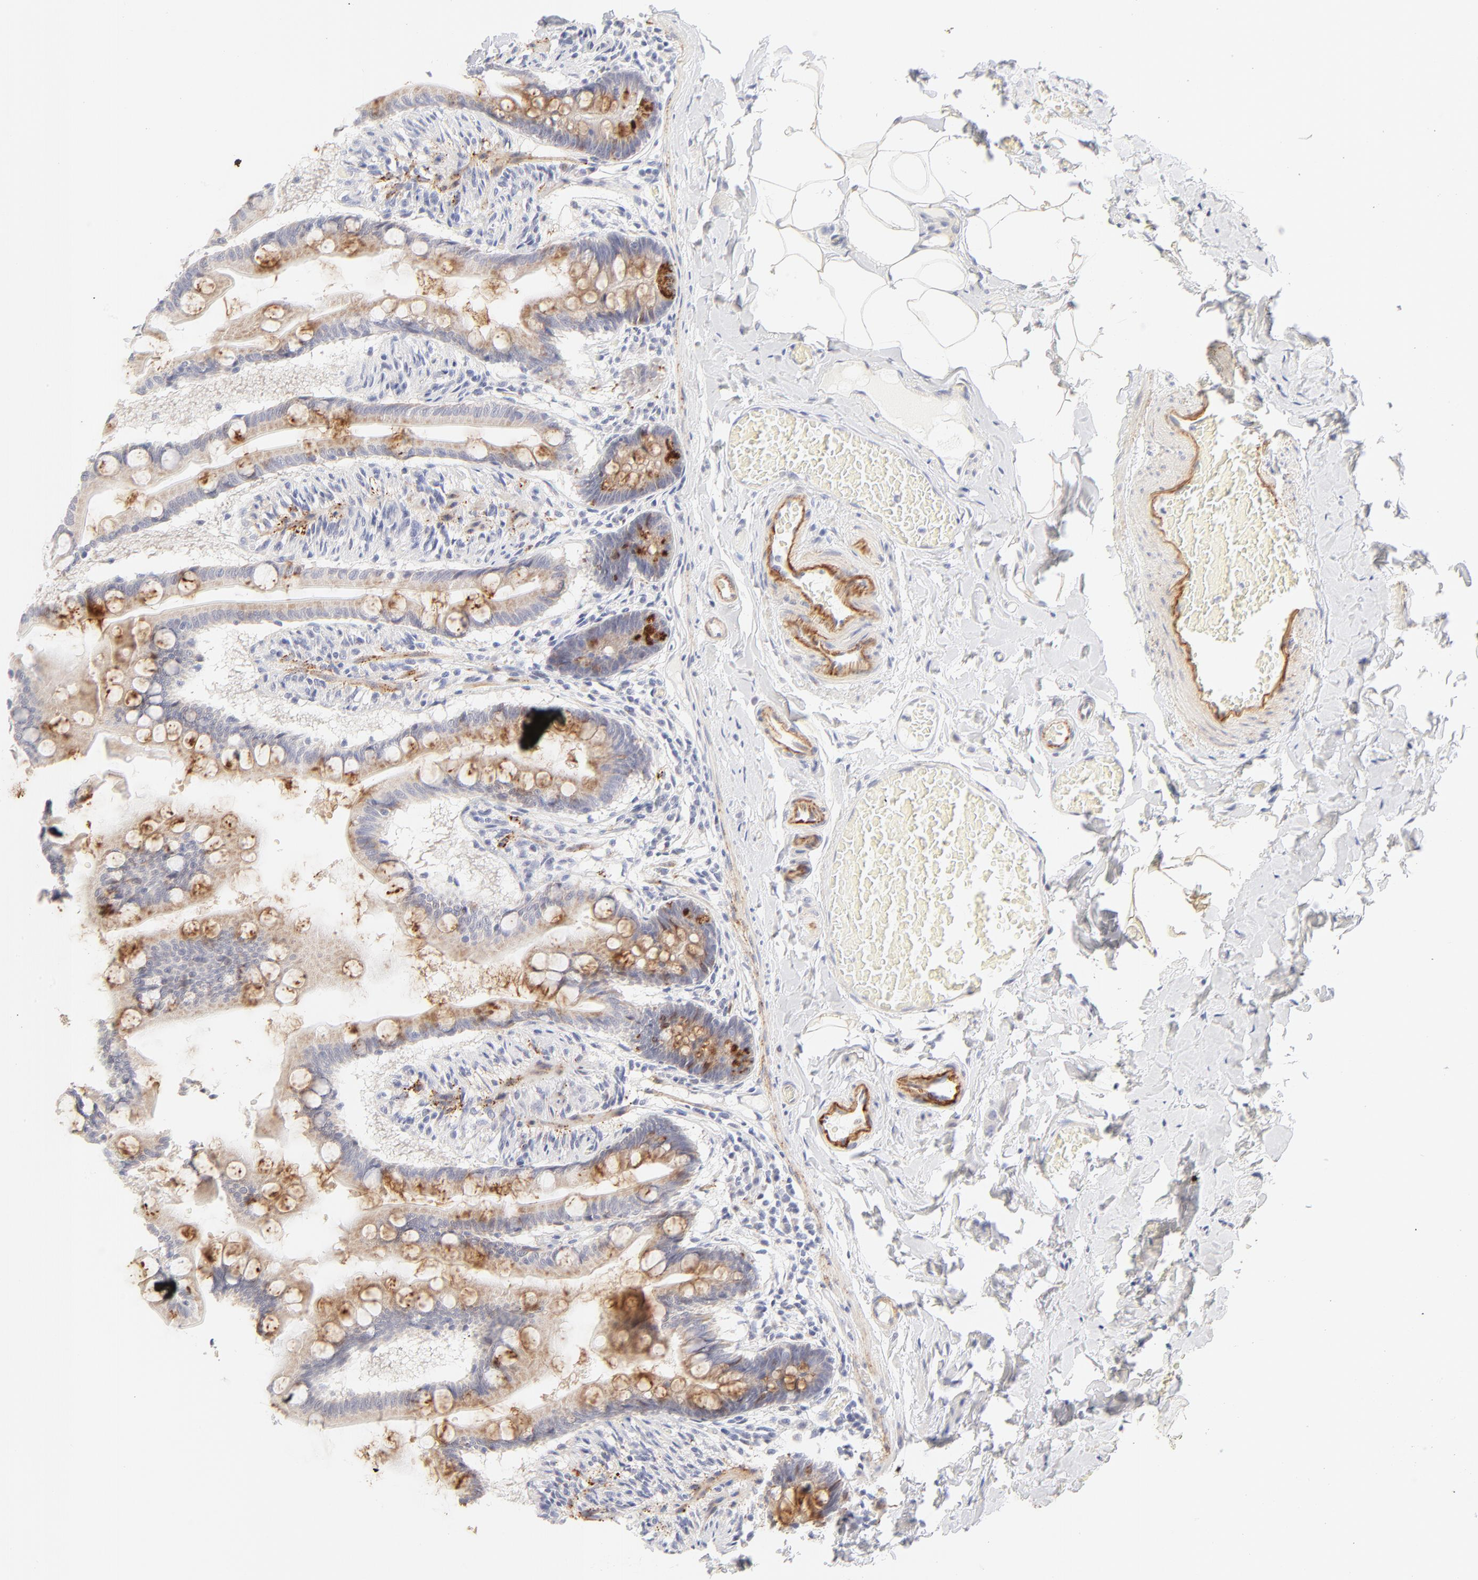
{"staining": {"intensity": "strong", "quantity": ">75%", "location": "cytoplasmic/membranous"}, "tissue": "small intestine", "cell_type": "Glandular cells", "image_type": "normal", "snomed": [{"axis": "morphology", "description": "Normal tissue, NOS"}, {"axis": "topography", "description": "Small intestine"}], "caption": "The photomicrograph reveals a brown stain indicating the presence of a protein in the cytoplasmic/membranous of glandular cells in small intestine. The protein is shown in brown color, while the nuclei are stained blue.", "gene": "NPNT", "patient": {"sex": "male", "age": 41}}